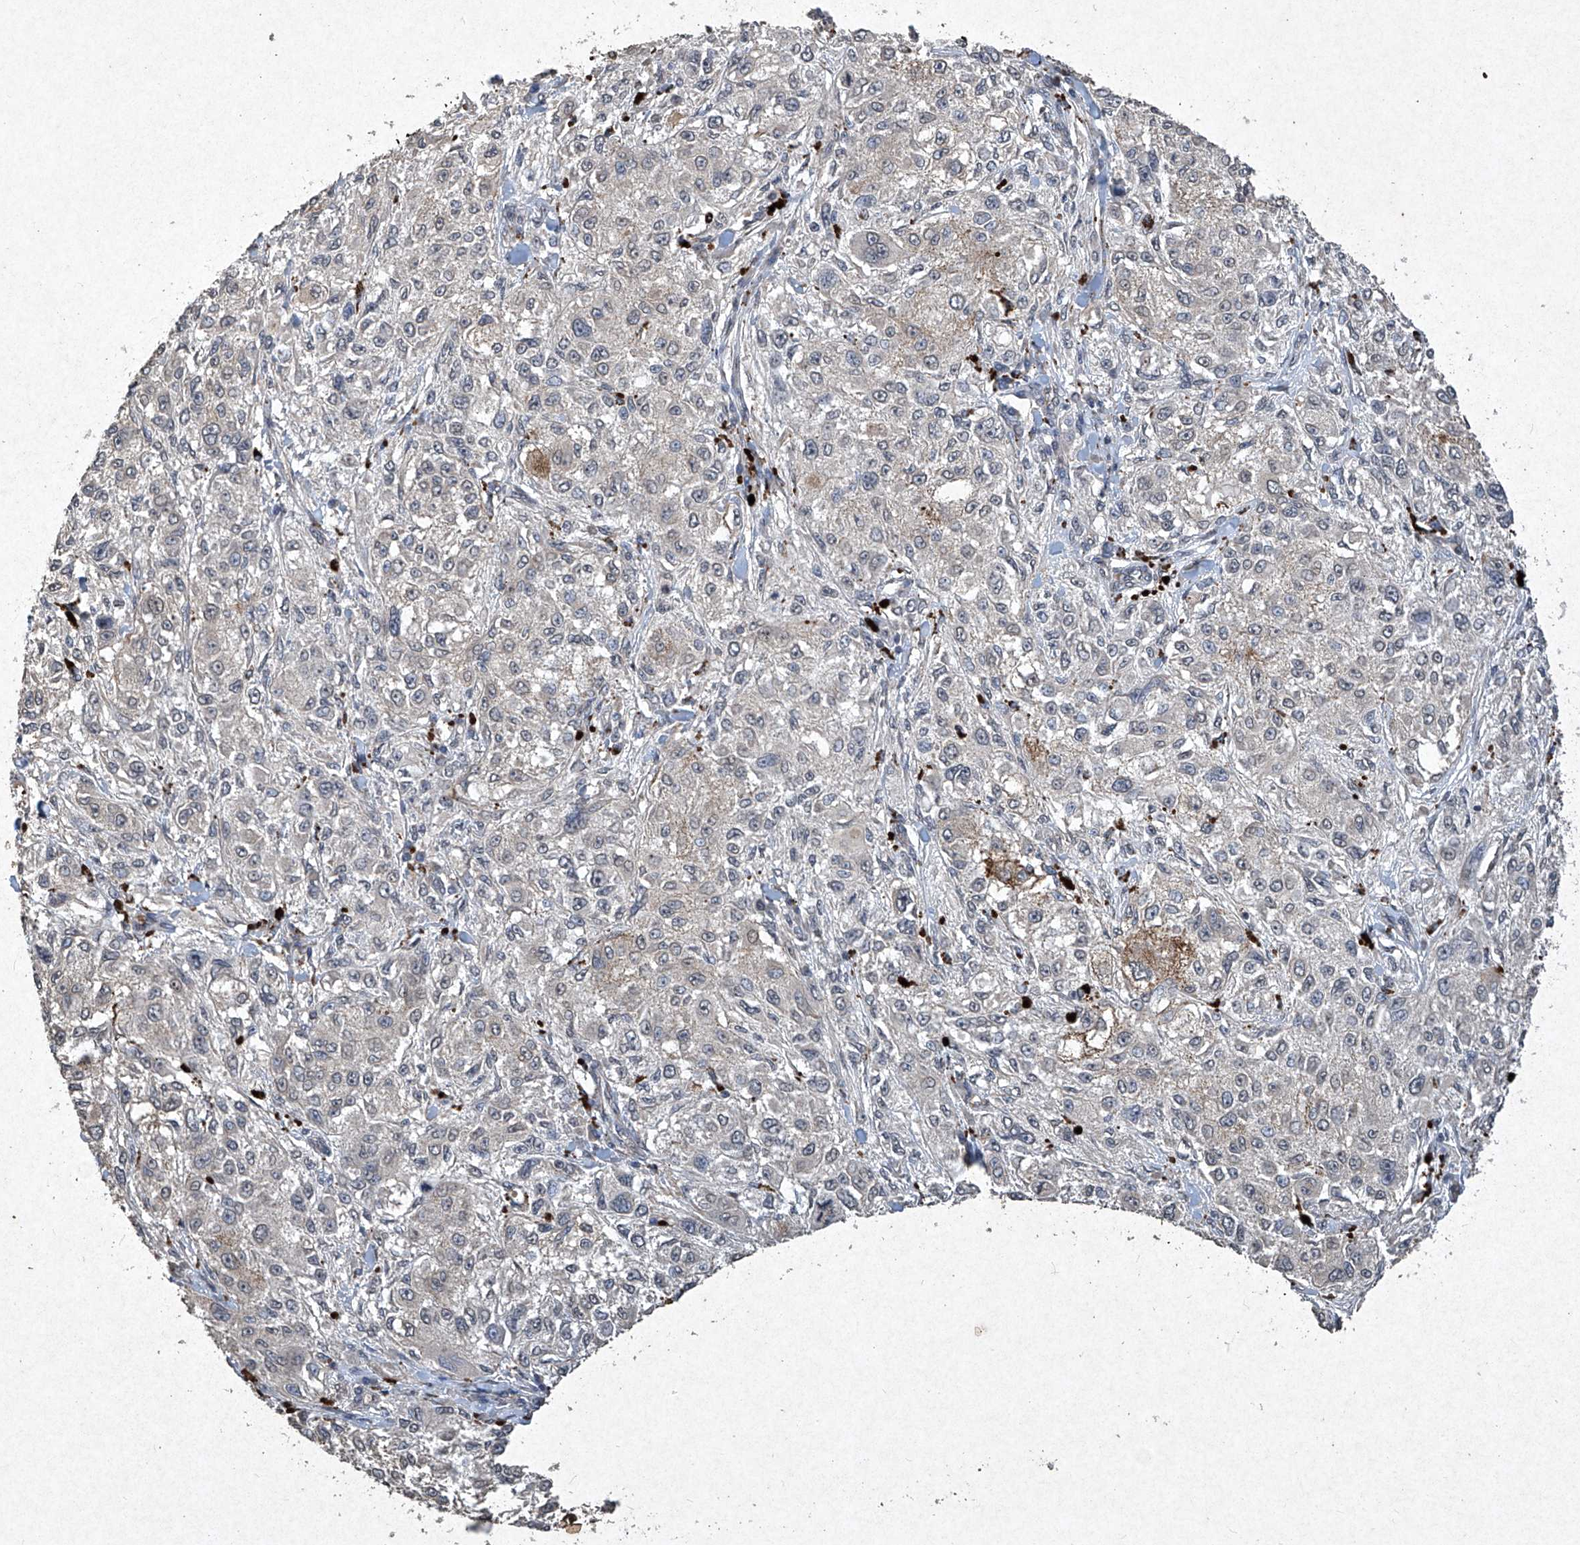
{"staining": {"intensity": "moderate", "quantity": "<25%", "location": "cytoplasmic/membranous"}, "tissue": "melanoma", "cell_type": "Tumor cells", "image_type": "cancer", "snomed": [{"axis": "morphology", "description": "Necrosis, NOS"}, {"axis": "morphology", "description": "Malignant melanoma, NOS"}, {"axis": "topography", "description": "Skin"}], "caption": "Tumor cells show moderate cytoplasmic/membranous positivity in approximately <25% of cells in malignant melanoma. Immunohistochemistry (ihc) stains the protein of interest in brown and the nuclei are stained blue.", "gene": "MED16", "patient": {"sex": "female", "age": 87}}